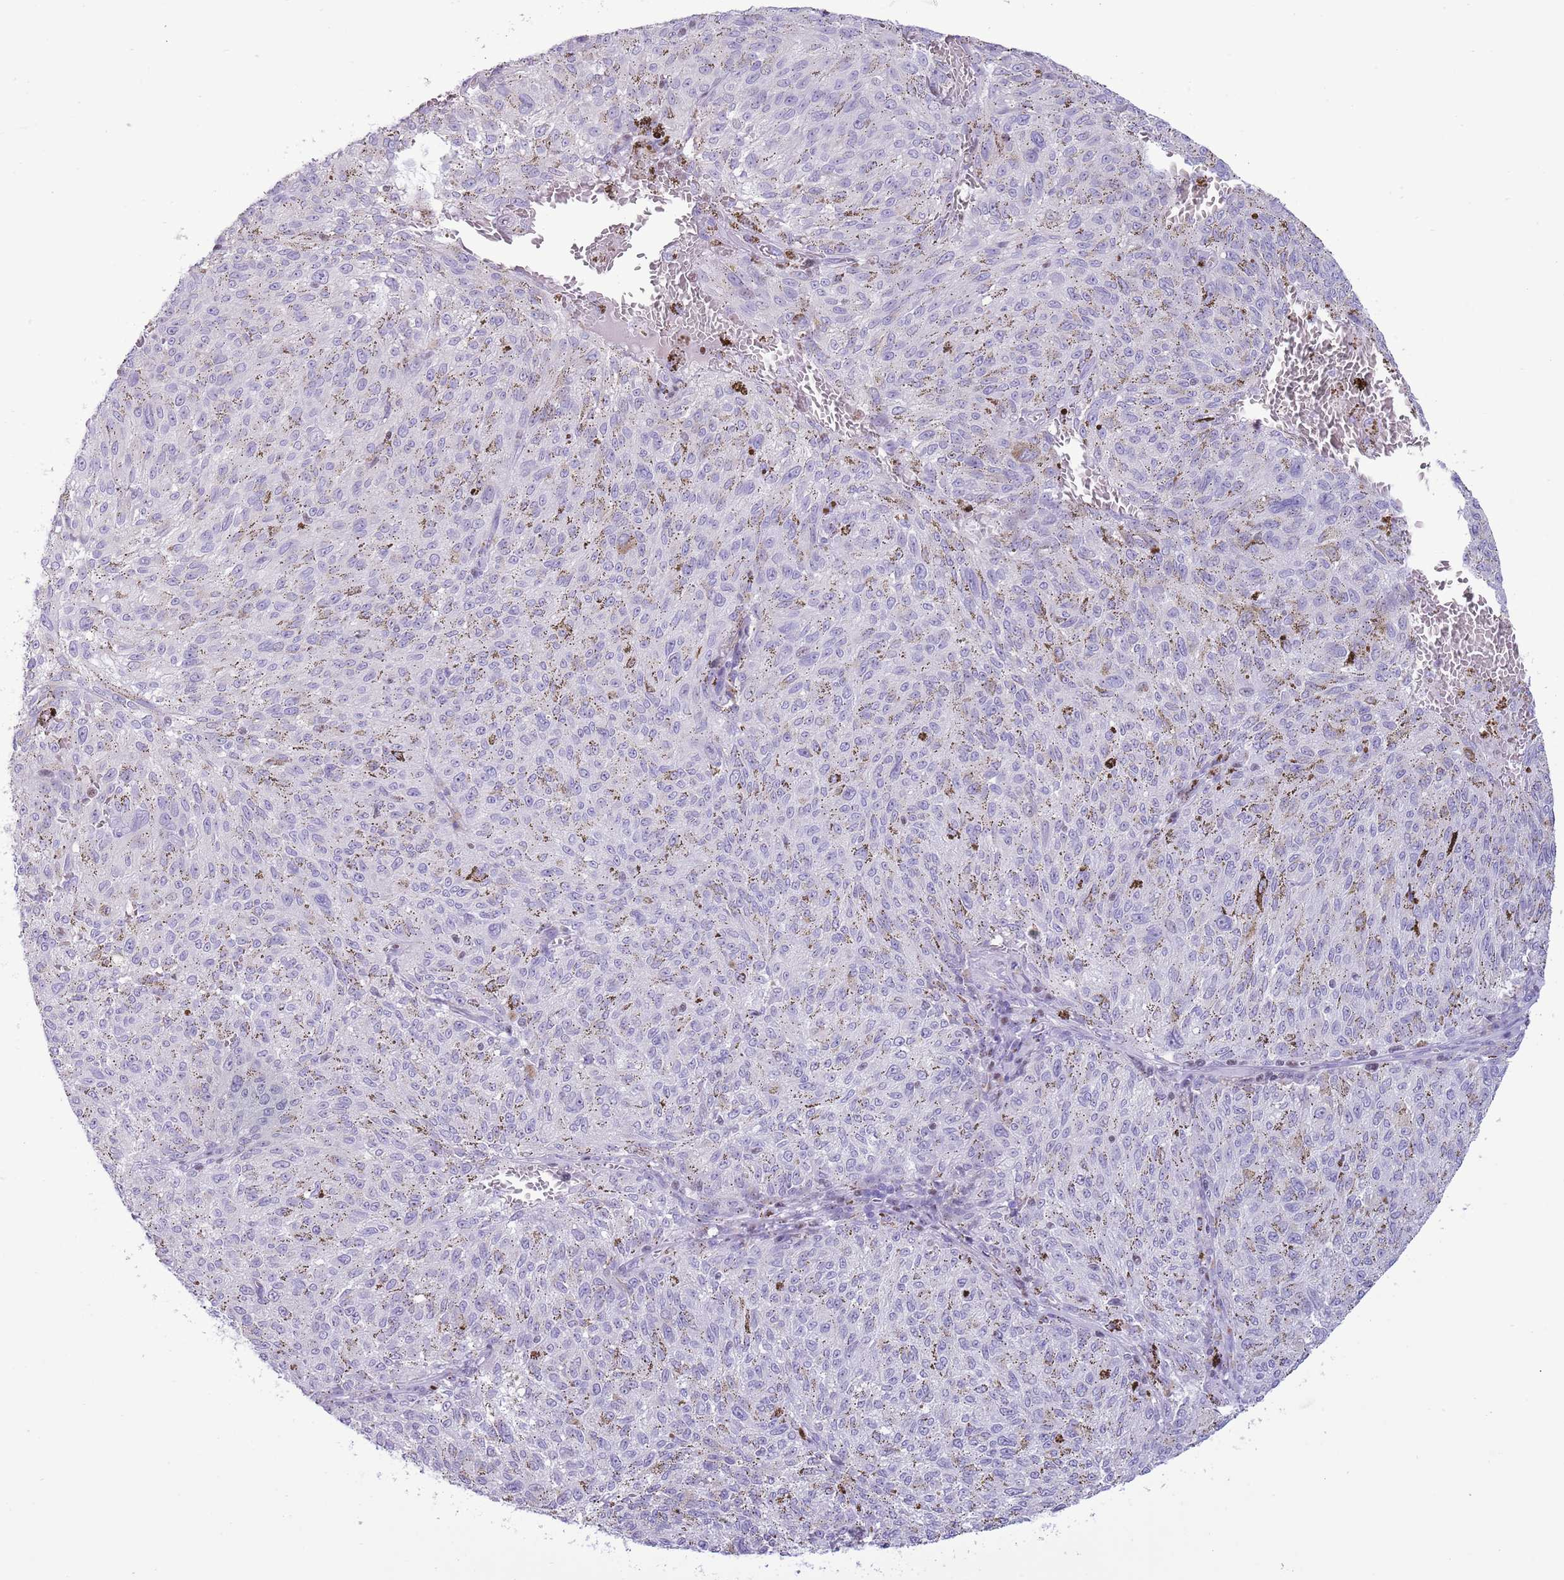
{"staining": {"intensity": "negative", "quantity": "none", "location": "none"}, "tissue": "melanoma", "cell_type": "Tumor cells", "image_type": "cancer", "snomed": [{"axis": "morphology", "description": "Malignant melanoma, NOS"}, {"axis": "topography", "description": "Skin"}], "caption": "This is an IHC histopathology image of human malignant melanoma. There is no staining in tumor cells.", "gene": "BCL11B", "patient": {"sex": "female", "age": 72}}